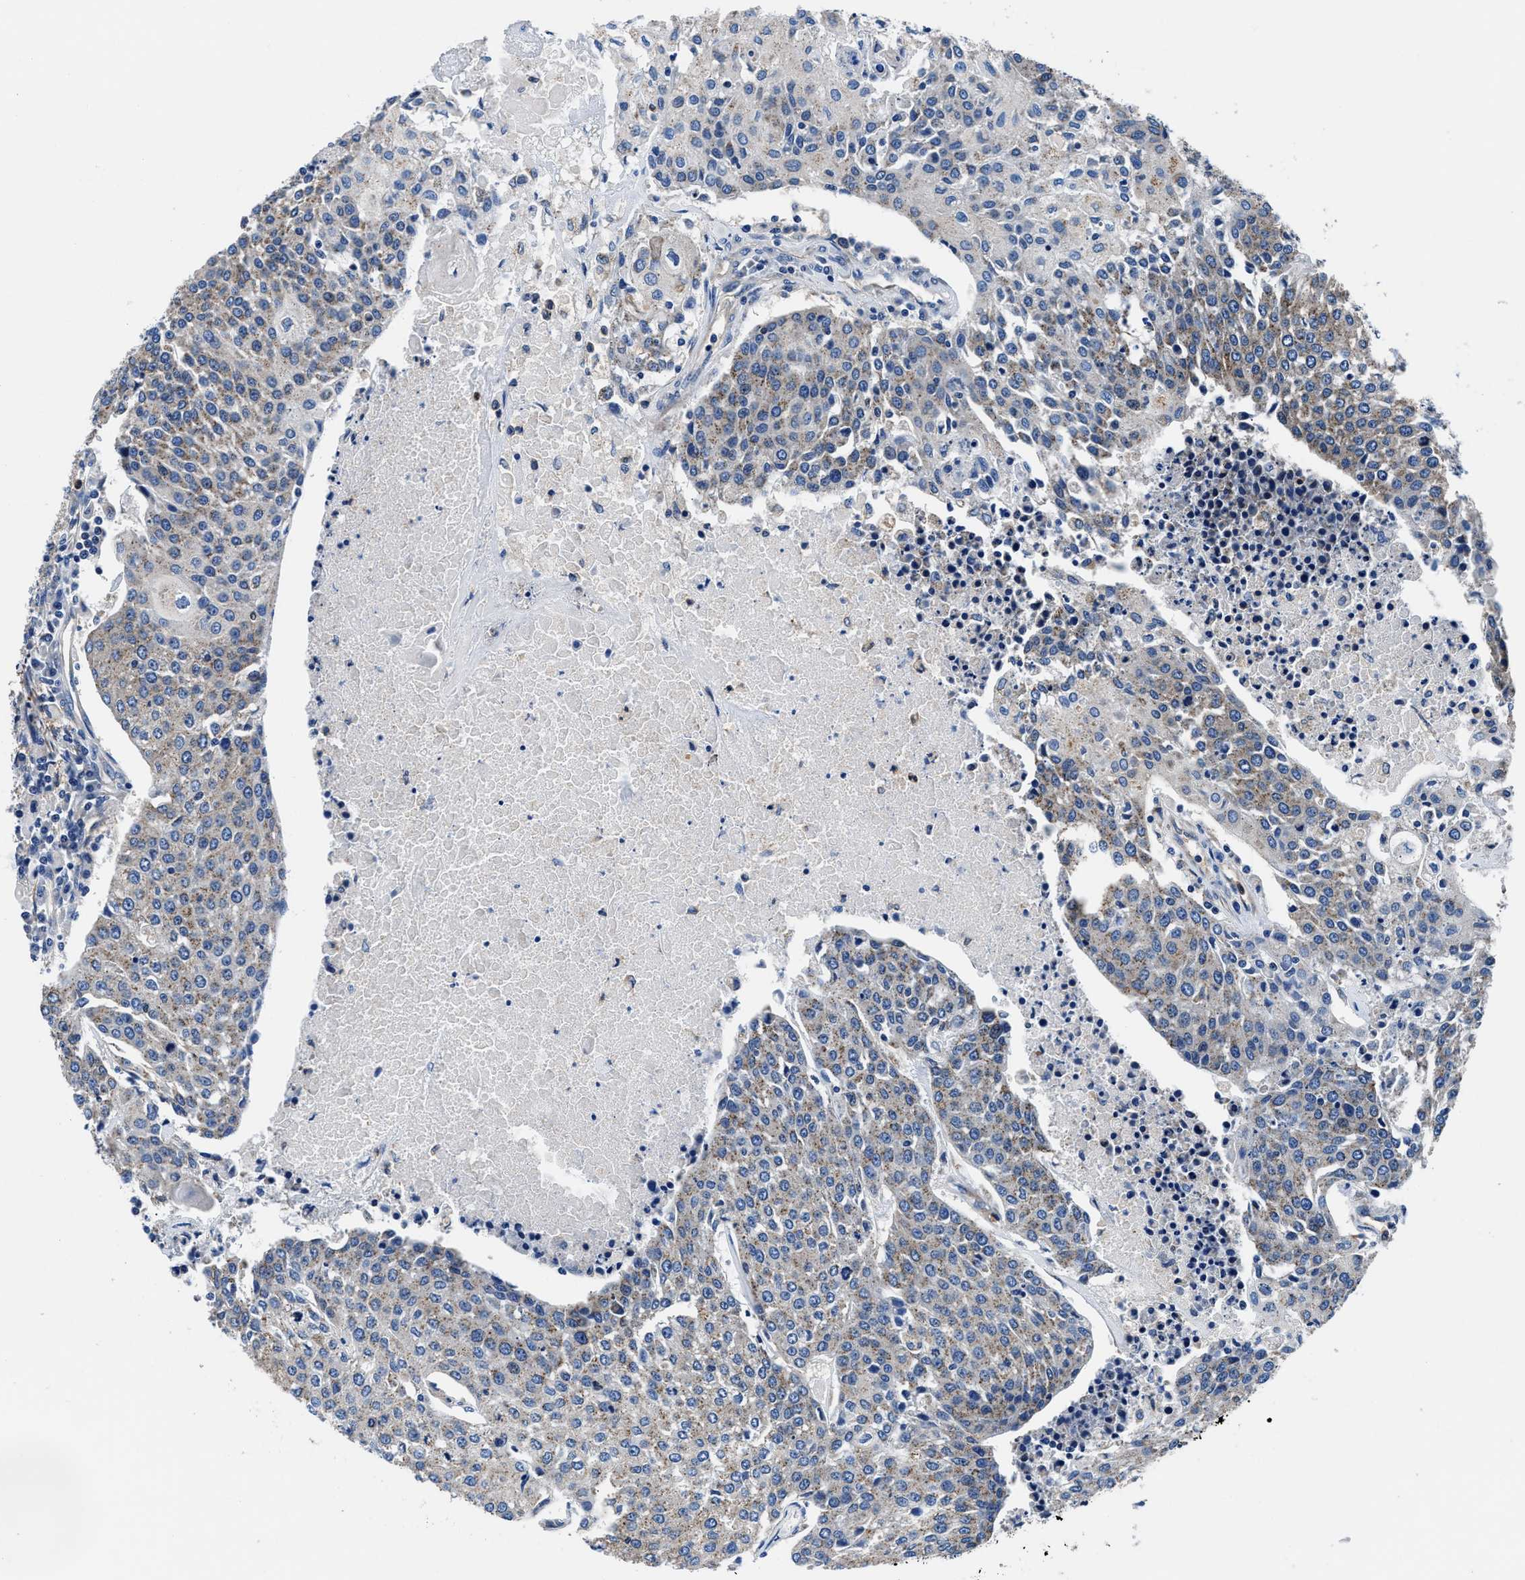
{"staining": {"intensity": "weak", "quantity": ">75%", "location": "cytoplasmic/membranous"}, "tissue": "urothelial cancer", "cell_type": "Tumor cells", "image_type": "cancer", "snomed": [{"axis": "morphology", "description": "Urothelial carcinoma, High grade"}, {"axis": "topography", "description": "Urinary bladder"}], "caption": "Immunohistochemistry (DAB (3,3'-diaminobenzidine)) staining of human urothelial cancer exhibits weak cytoplasmic/membranous protein expression in approximately >75% of tumor cells.", "gene": "NEU1", "patient": {"sex": "female", "age": 85}}